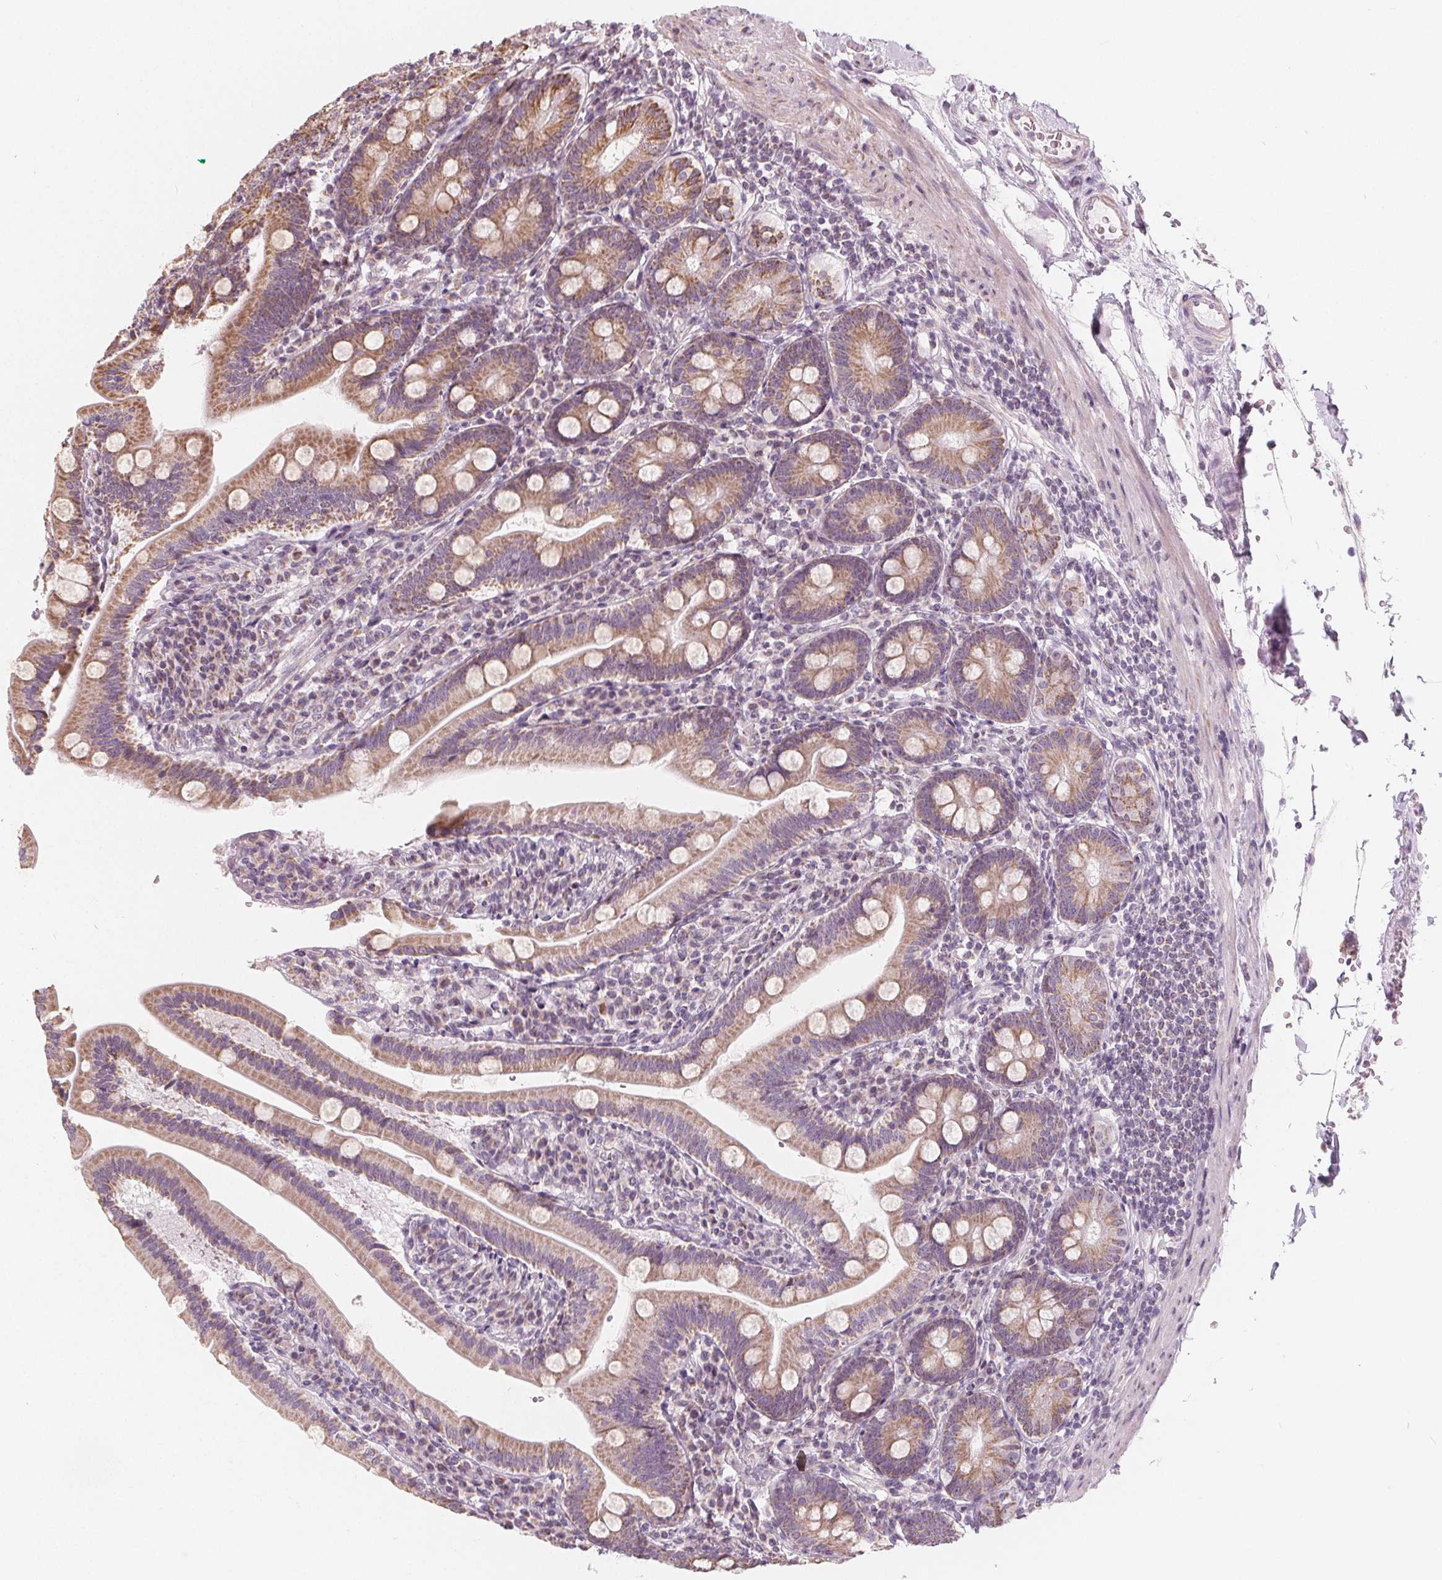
{"staining": {"intensity": "moderate", "quantity": ">75%", "location": "cytoplasmic/membranous"}, "tissue": "duodenum", "cell_type": "Glandular cells", "image_type": "normal", "snomed": [{"axis": "morphology", "description": "Normal tissue, NOS"}, {"axis": "topography", "description": "Duodenum"}], "caption": "DAB (3,3'-diaminobenzidine) immunohistochemical staining of benign duodenum demonstrates moderate cytoplasmic/membranous protein expression in about >75% of glandular cells. Immunohistochemistry (ihc) stains the protein in brown and the nuclei are stained blue.", "gene": "NUP210L", "patient": {"sex": "female", "age": 67}}